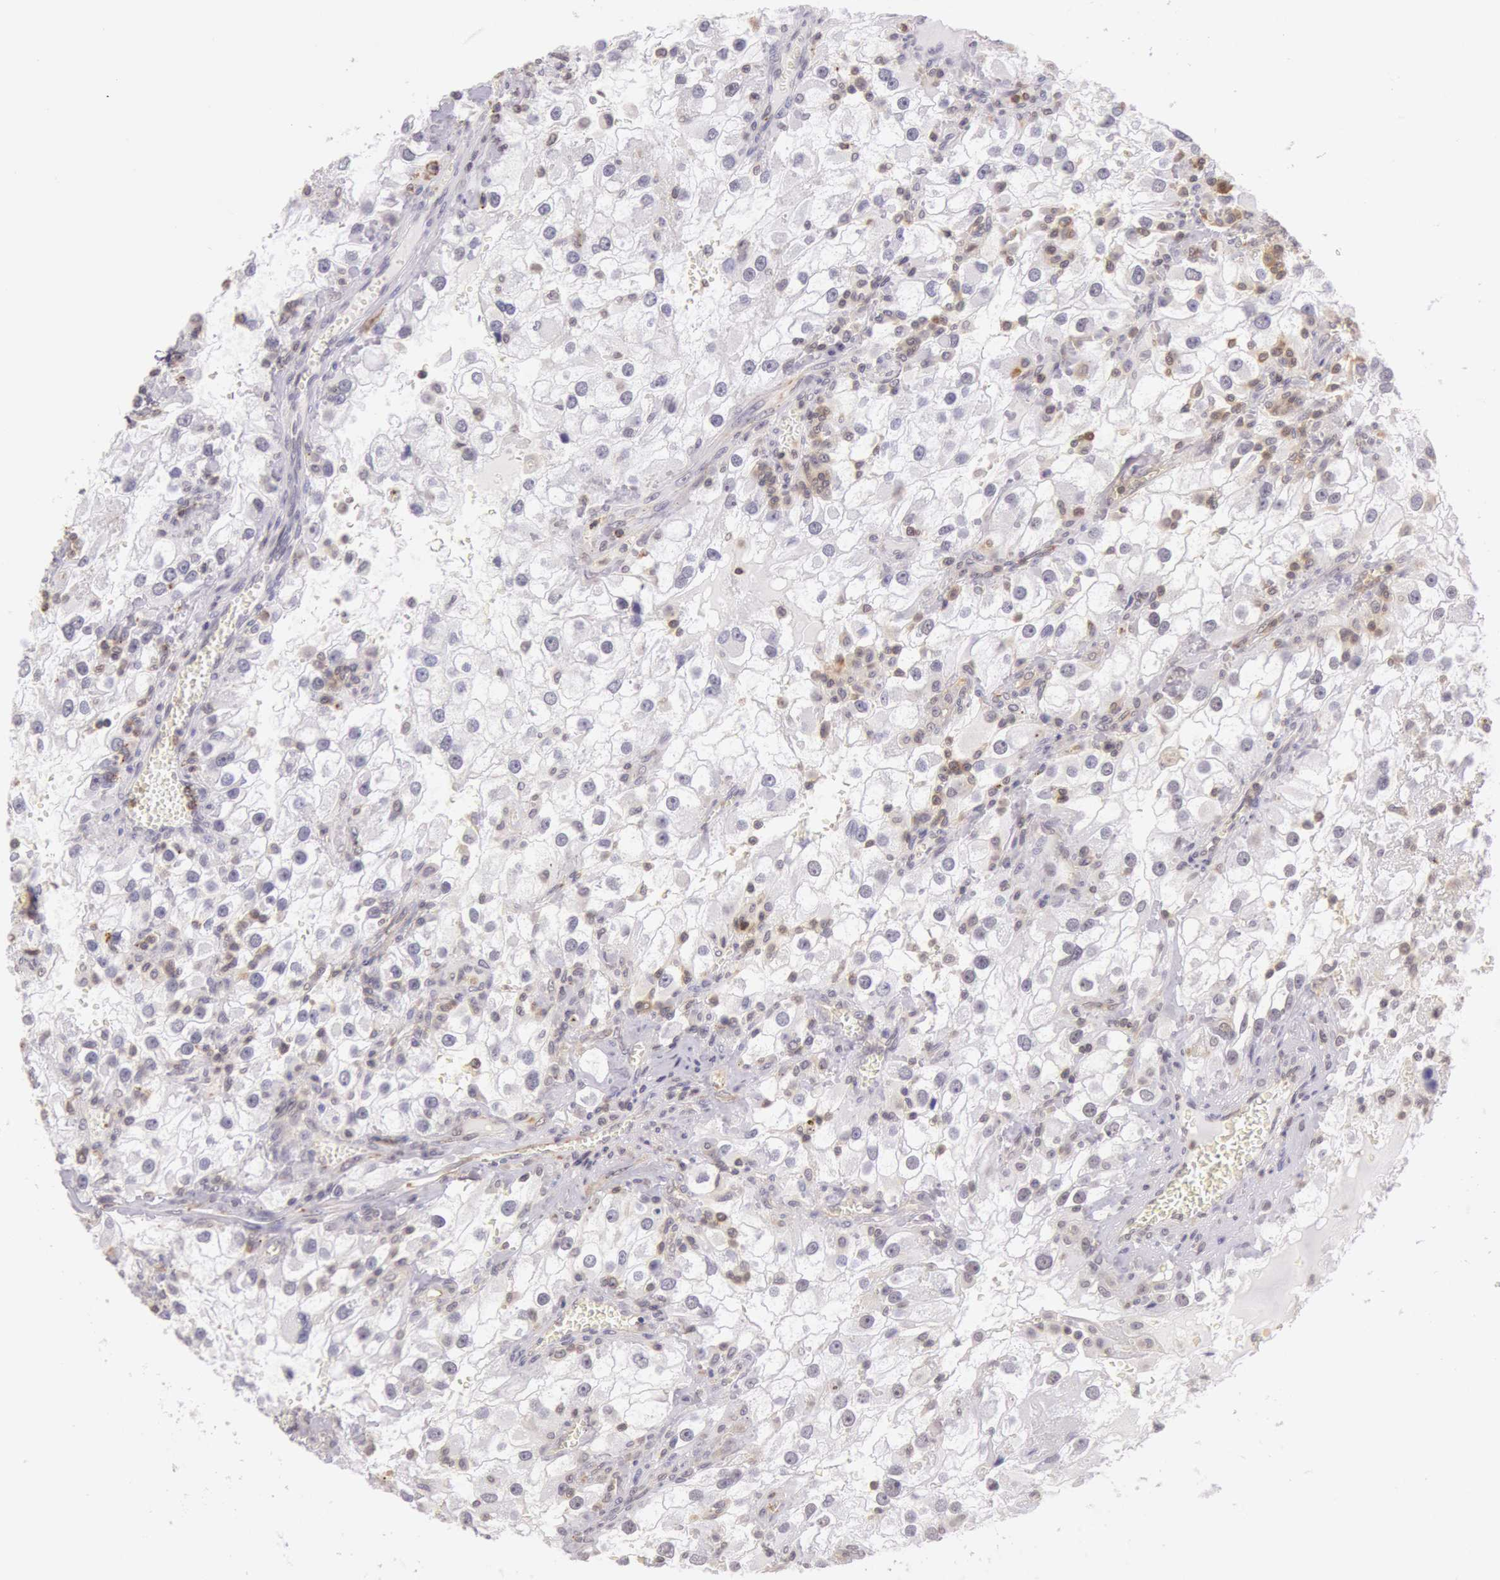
{"staining": {"intensity": "negative", "quantity": "none", "location": "none"}, "tissue": "renal cancer", "cell_type": "Tumor cells", "image_type": "cancer", "snomed": [{"axis": "morphology", "description": "Adenocarcinoma, NOS"}, {"axis": "topography", "description": "Kidney"}], "caption": "The histopathology image shows no significant positivity in tumor cells of adenocarcinoma (renal). The staining was performed using DAB (3,3'-diaminobenzidine) to visualize the protein expression in brown, while the nuclei were stained in blue with hematoxylin (Magnification: 20x).", "gene": "HIF1A", "patient": {"sex": "female", "age": 52}}